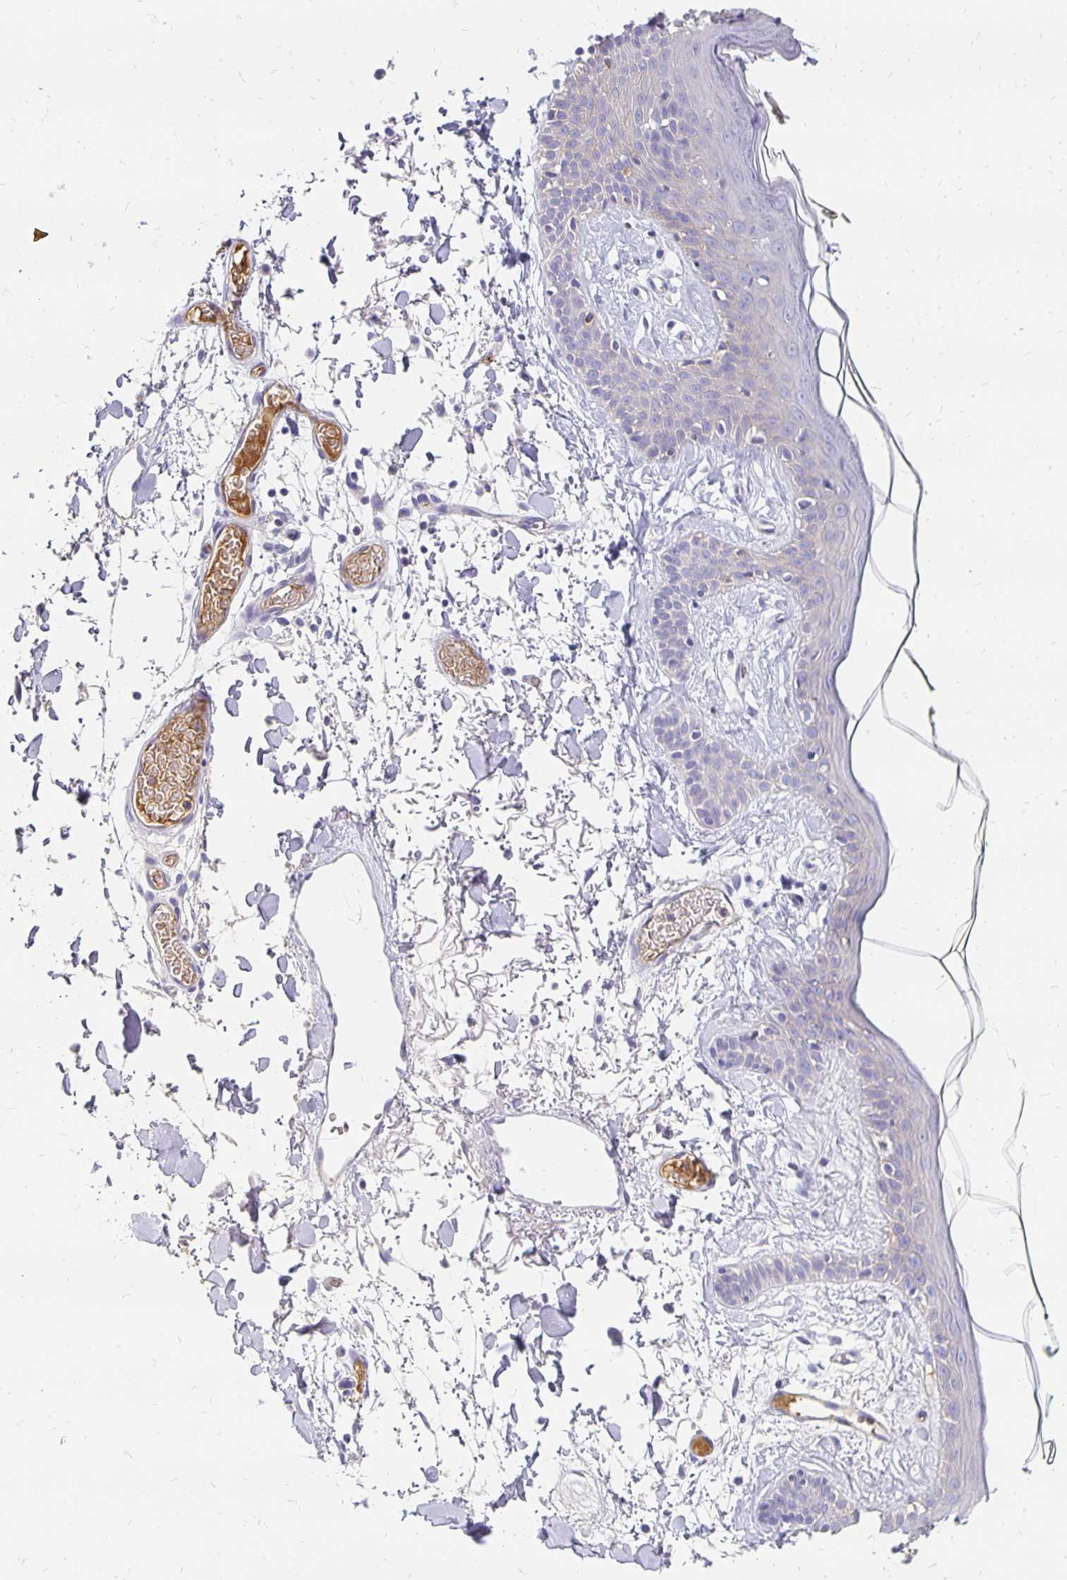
{"staining": {"intensity": "negative", "quantity": "none", "location": "none"}, "tissue": "skin", "cell_type": "Fibroblasts", "image_type": "normal", "snomed": [{"axis": "morphology", "description": "Normal tissue, NOS"}, {"axis": "topography", "description": "Skin"}], "caption": "Immunohistochemistry (IHC) histopathology image of benign skin: human skin stained with DAB shows no significant protein staining in fibroblasts.", "gene": "APOB", "patient": {"sex": "male", "age": 79}}